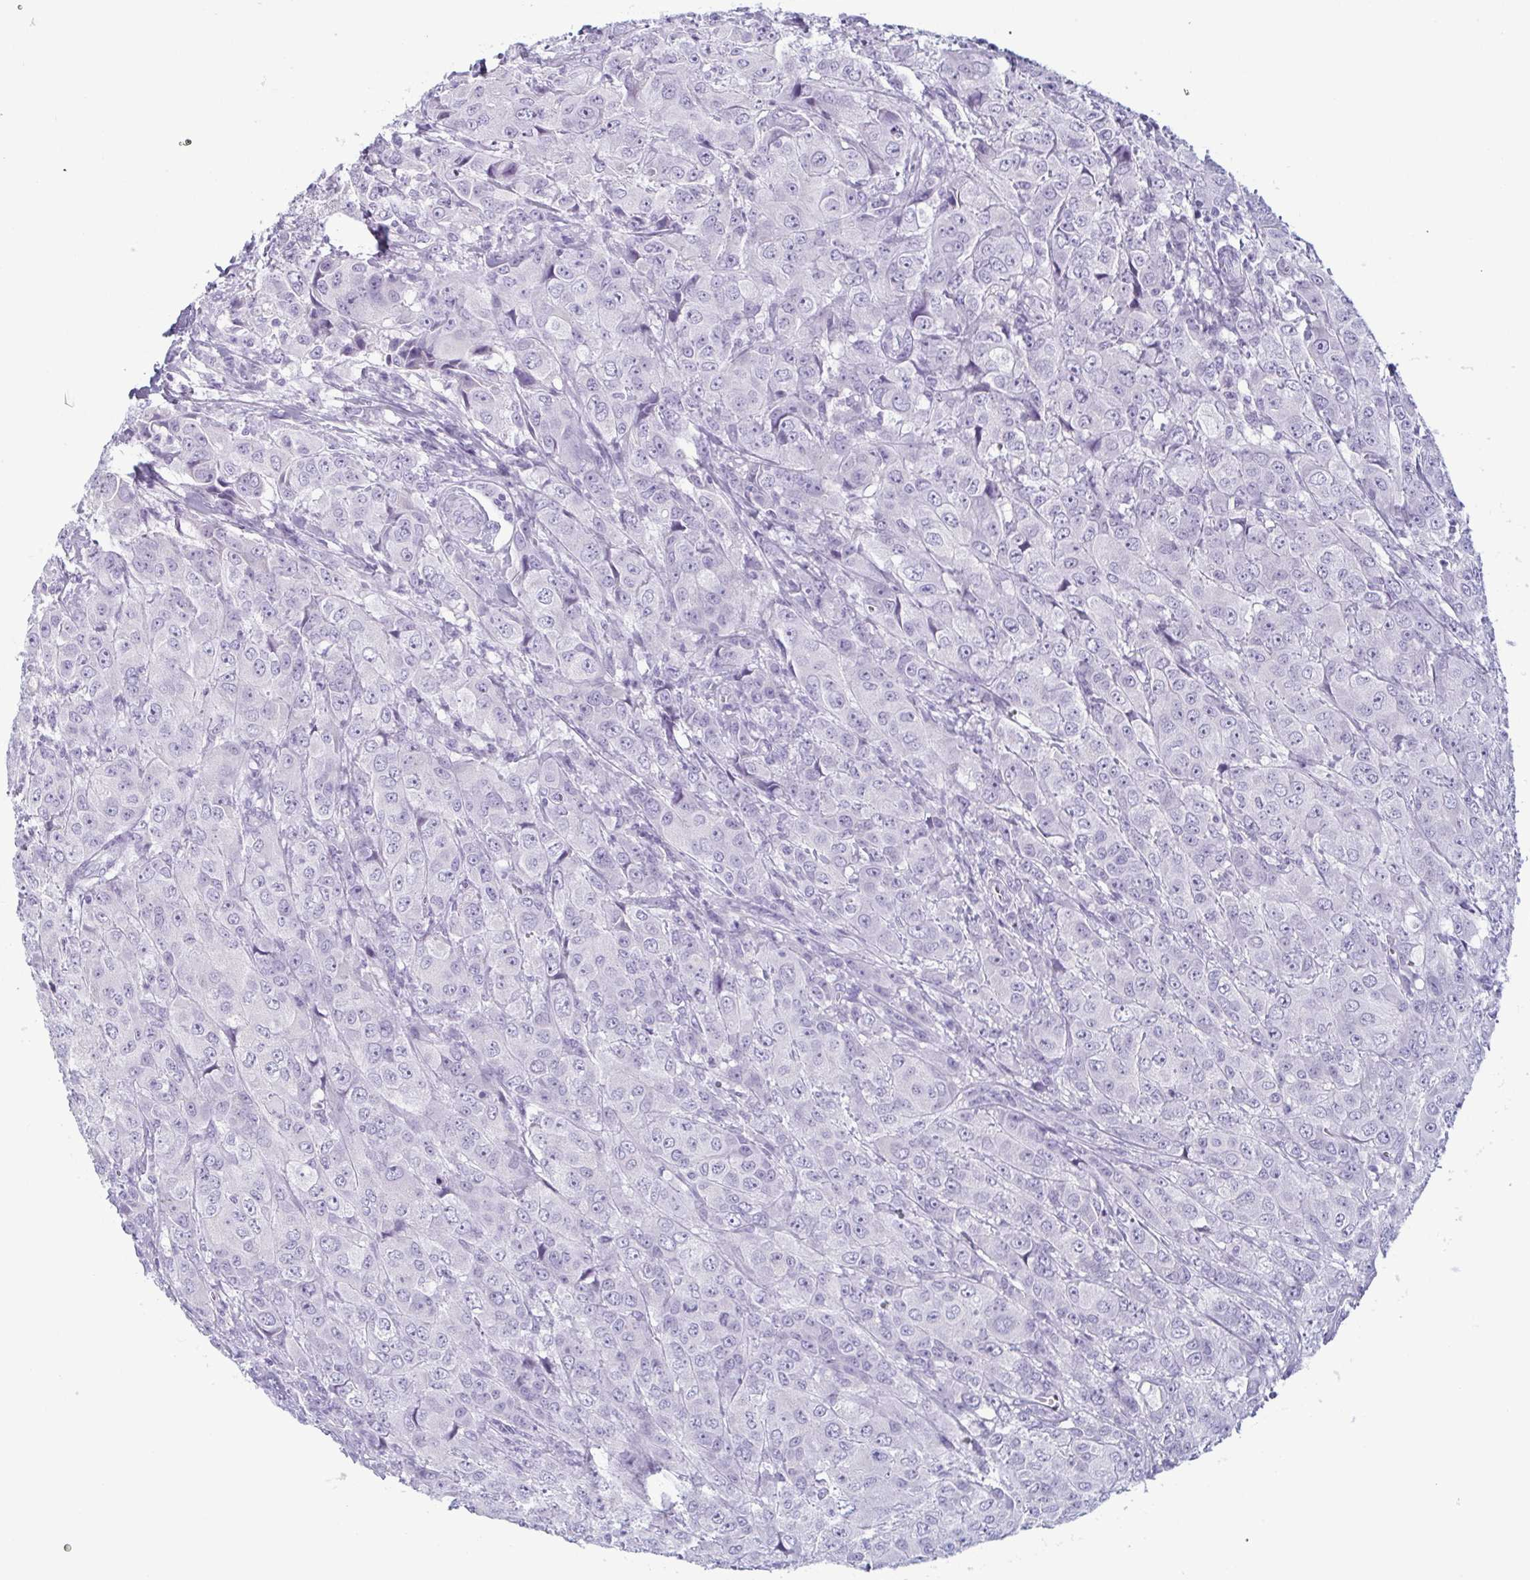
{"staining": {"intensity": "negative", "quantity": "none", "location": "none"}, "tissue": "breast cancer", "cell_type": "Tumor cells", "image_type": "cancer", "snomed": [{"axis": "morphology", "description": "Normal tissue, NOS"}, {"axis": "morphology", "description": "Duct carcinoma"}, {"axis": "topography", "description": "Breast"}], "caption": "IHC of invasive ductal carcinoma (breast) shows no staining in tumor cells. (DAB (3,3'-diaminobenzidine) immunohistochemistry, high magnification).", "gene": "KRT78", "patient": {"sex": "female", "age": 43}}